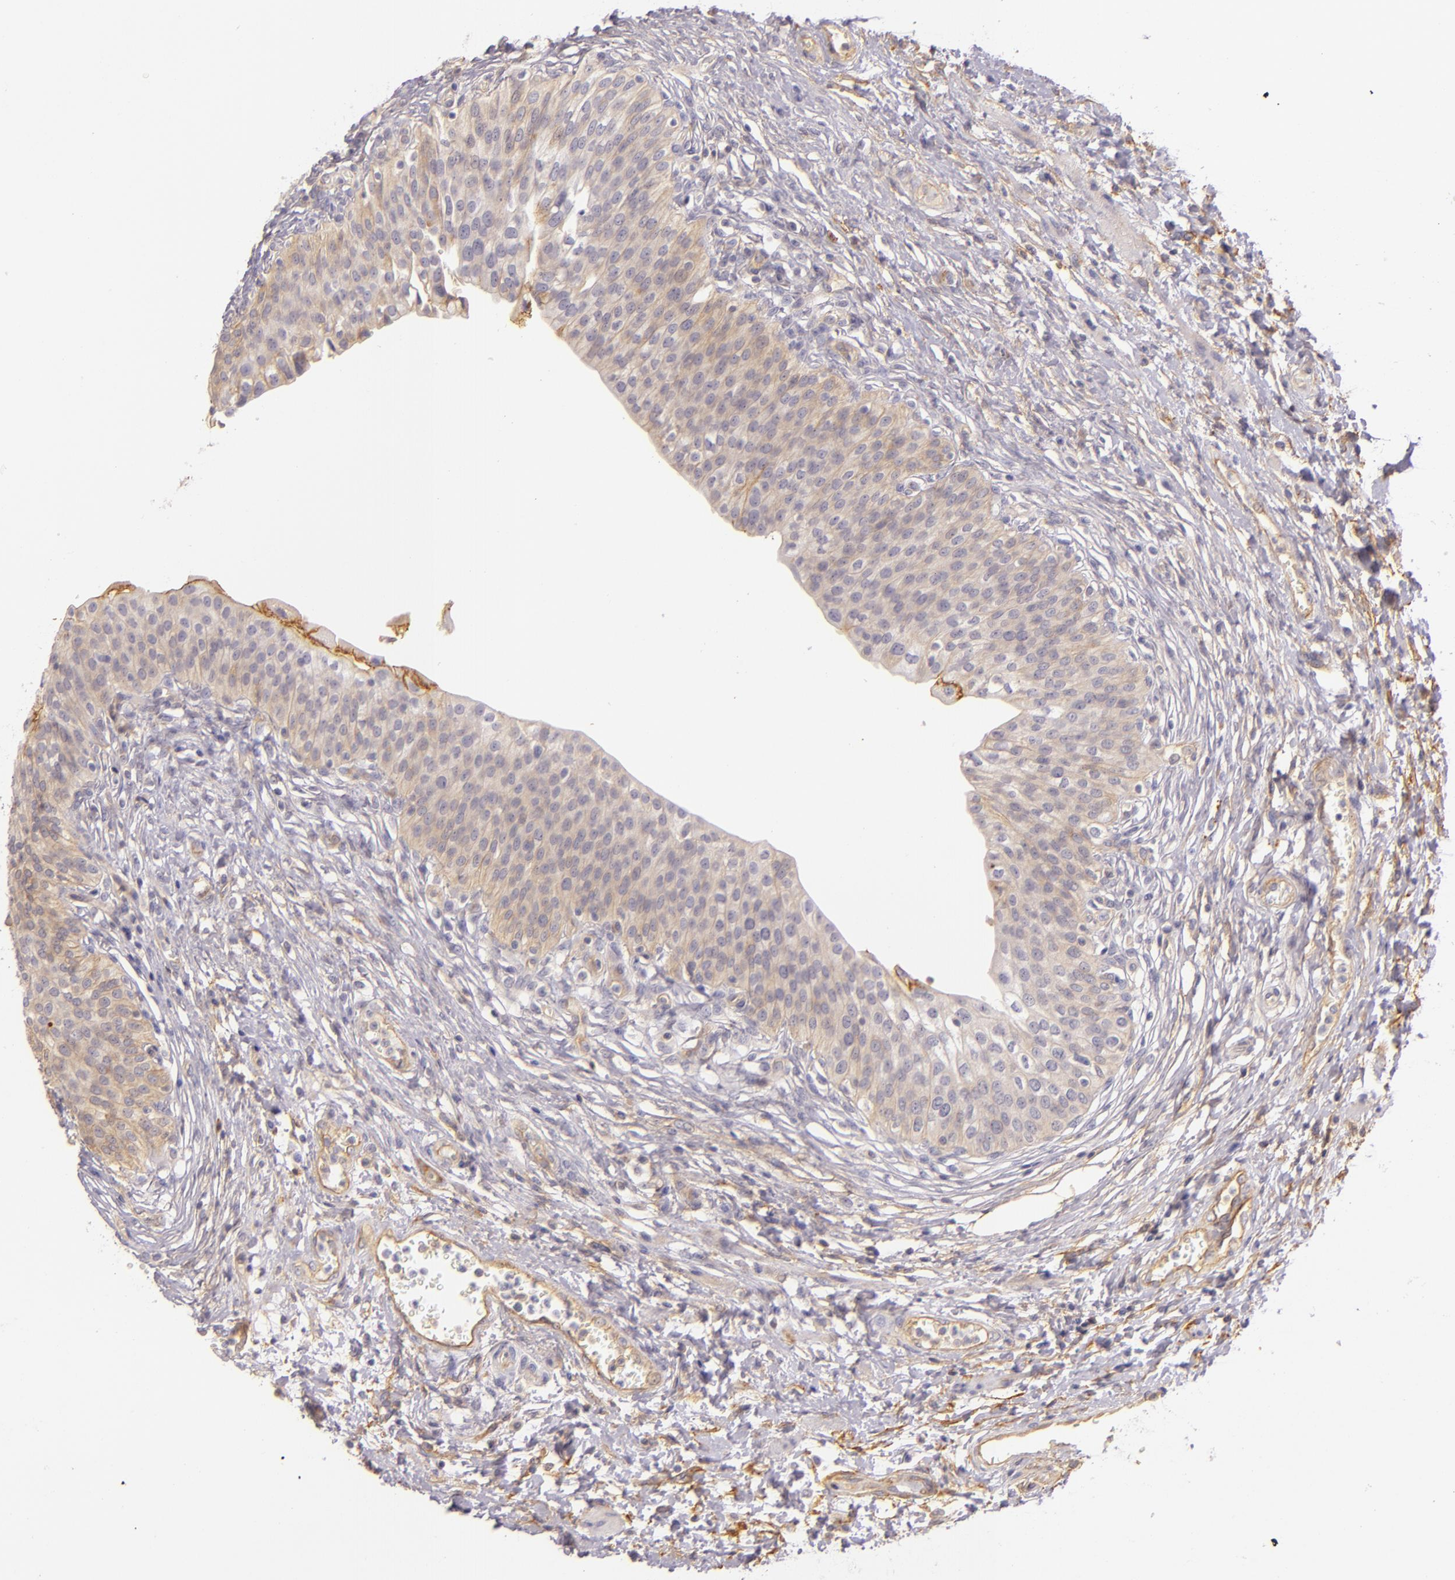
{"staining": {"intensity": "moderate", "quantity": ">75%", "location": "cytoplasmic/membranous"}, "tissue": "urinary bladder", "cell_type": "Urothelial cells", "image_type": "normal", "snomed": [{"axis": "morphology", "description": "Normal tissue, NOS"}, {"axis": "topography", "description": "Smooth muscle"}, {"axis": "topography", "description": "Urinary bladder"}], "caption": "DAB (3,3'-diaminobenzidine) immunohistochemical staining of unremarkable urinary bladder exhibits moderate cytoplasmic/membranous protein staining in approximately >75% of urothelial cells.", "gene": "CTSF", "patient": {"sex": "male", "age": 35}}